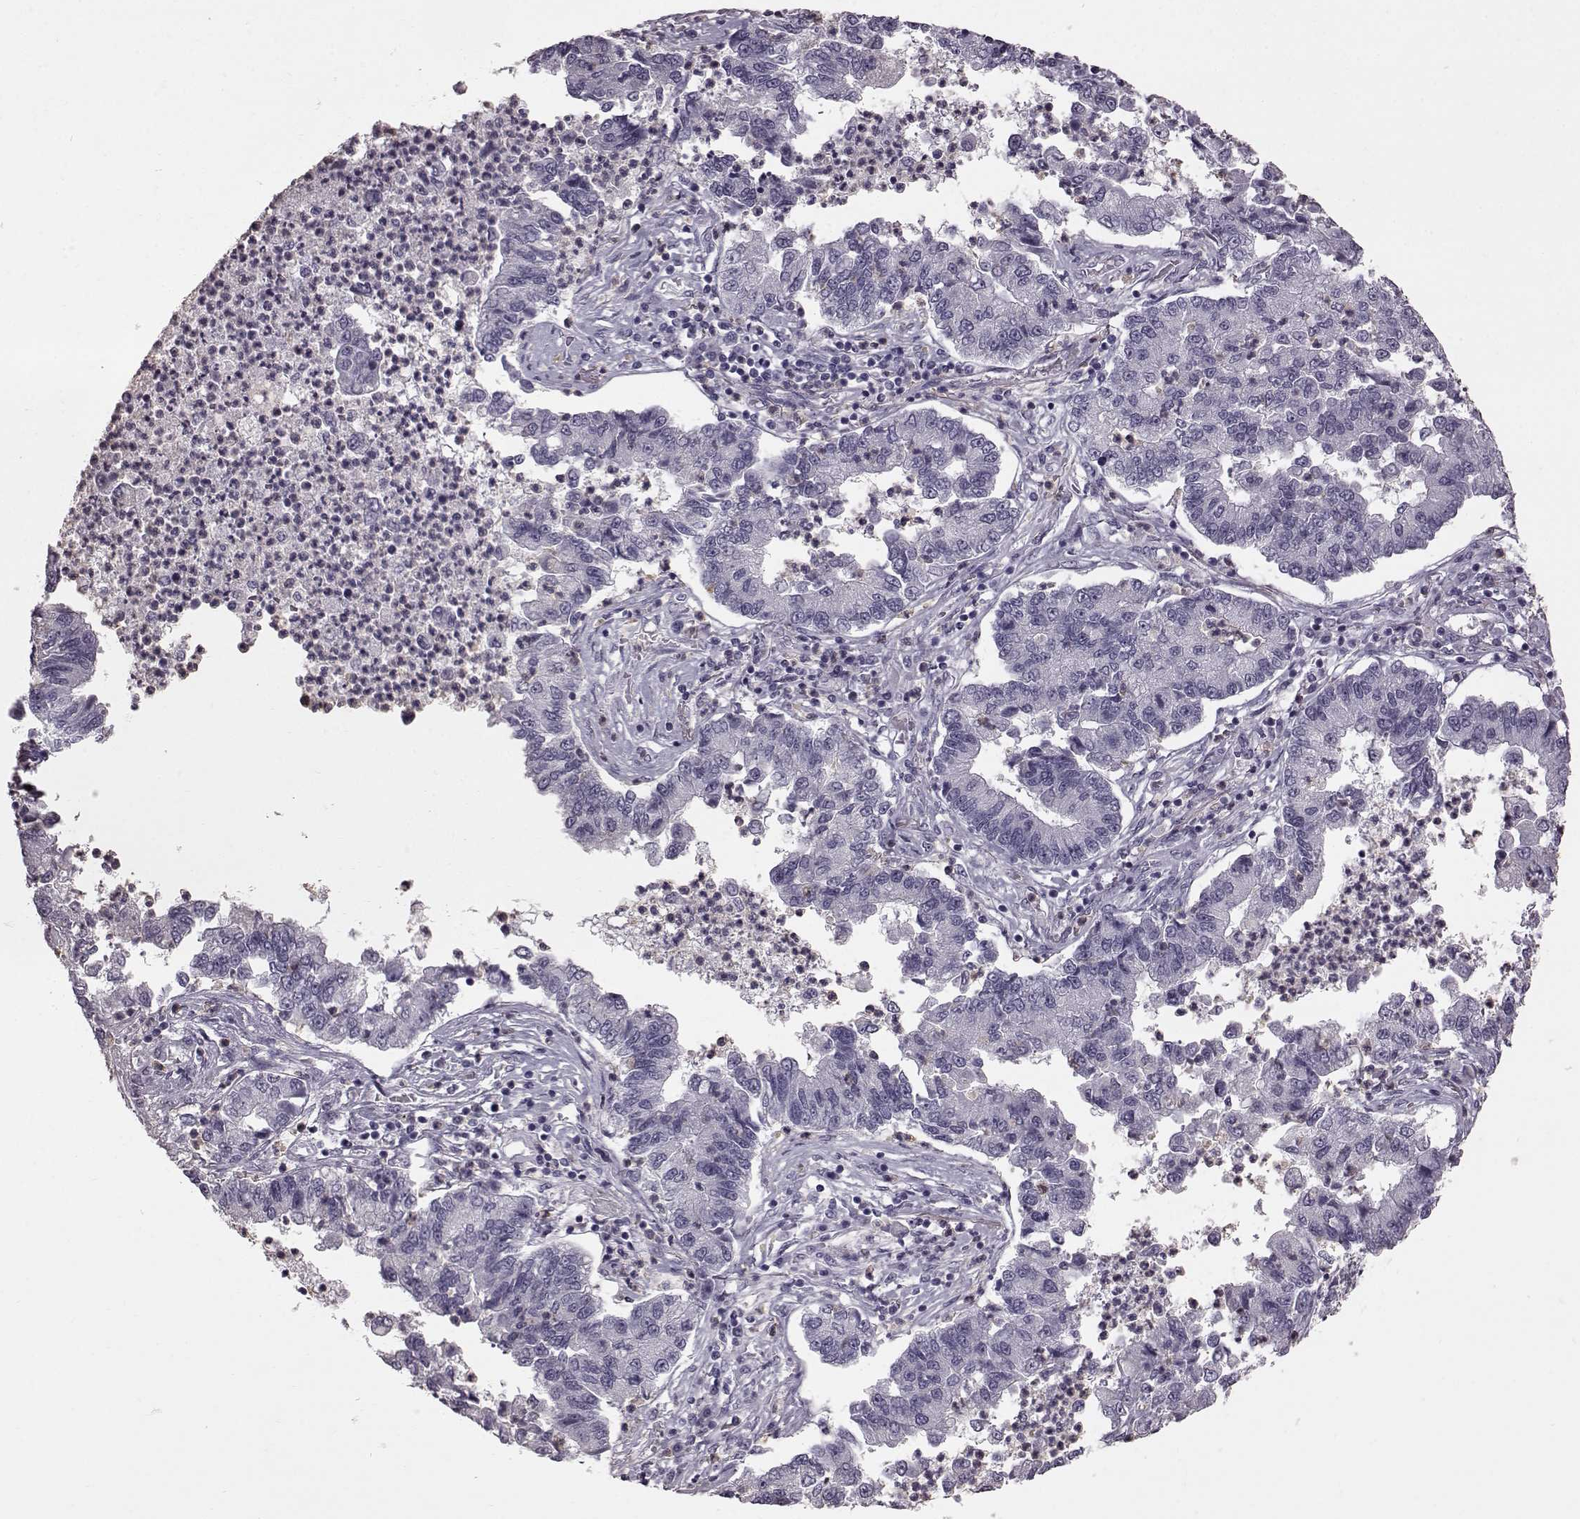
{"staining": {"intensity": "negative", "quantity": "none", "location": "none"}, "tissue": "lung cancer", "cell_type": "Tumor cells", "image_type": "cancer", "snomed": [{"axis": "morphology", "description": "Adenocarcinoma, NOS"}, {"axis": "topography", "description": "Lung"}], "caption": "A high-resolution image shows immunohistochemistry (IHC) staining of lung cancer, which shows no significant staining in tumor cells.", "gene": "FUT4", "patient": {"sex": "female", "age": 57}}